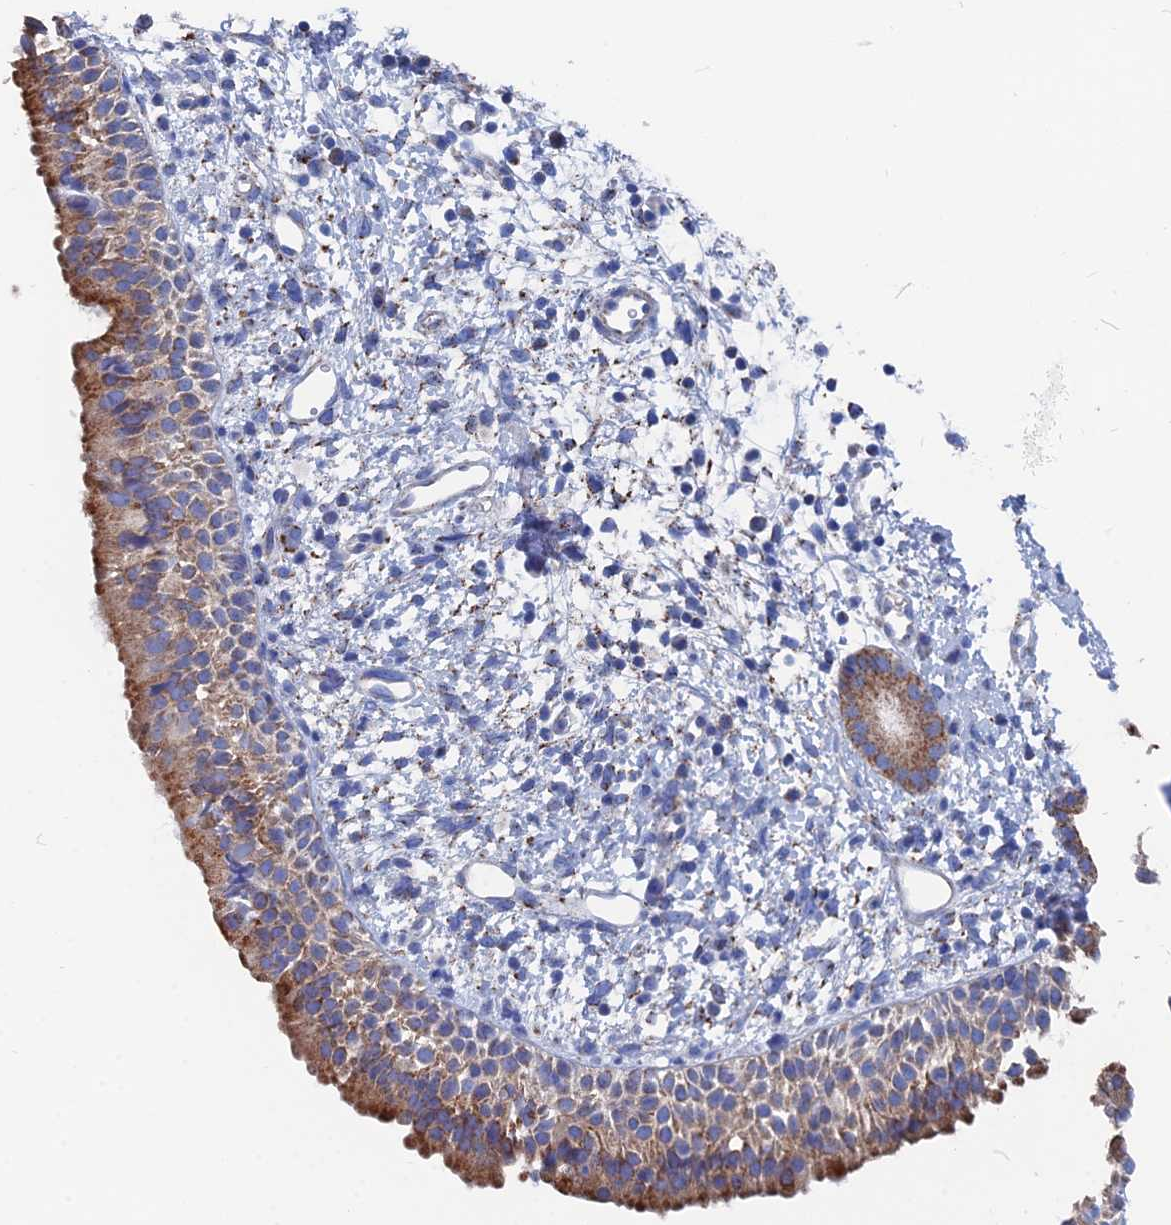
{"staining": {"intensity": "strong", "quantity": ">75%", "location": "cytoplasmic/membranous"}, "tissue": "nasopharynx", "cell_type": "Respiratory epithelial cells", "image_type": "normal", "snomed": [{"axis": "morphology", "description": "Normal tissue, NOS"}, {"axis": "topography", "description": "Nasopharynx"}], "caption": "High-power microscopy captured an IHC micrograph of unremarkable nasopharynx, revealing strong cytoplasmic/membranous expression in approximately >75% of respiratory epithelial cells. (brown staining indicates protein expression, while blue staining denotes nuclei).", "gene": "IFT80", "patient": {"sex": "male", "age": 22}}